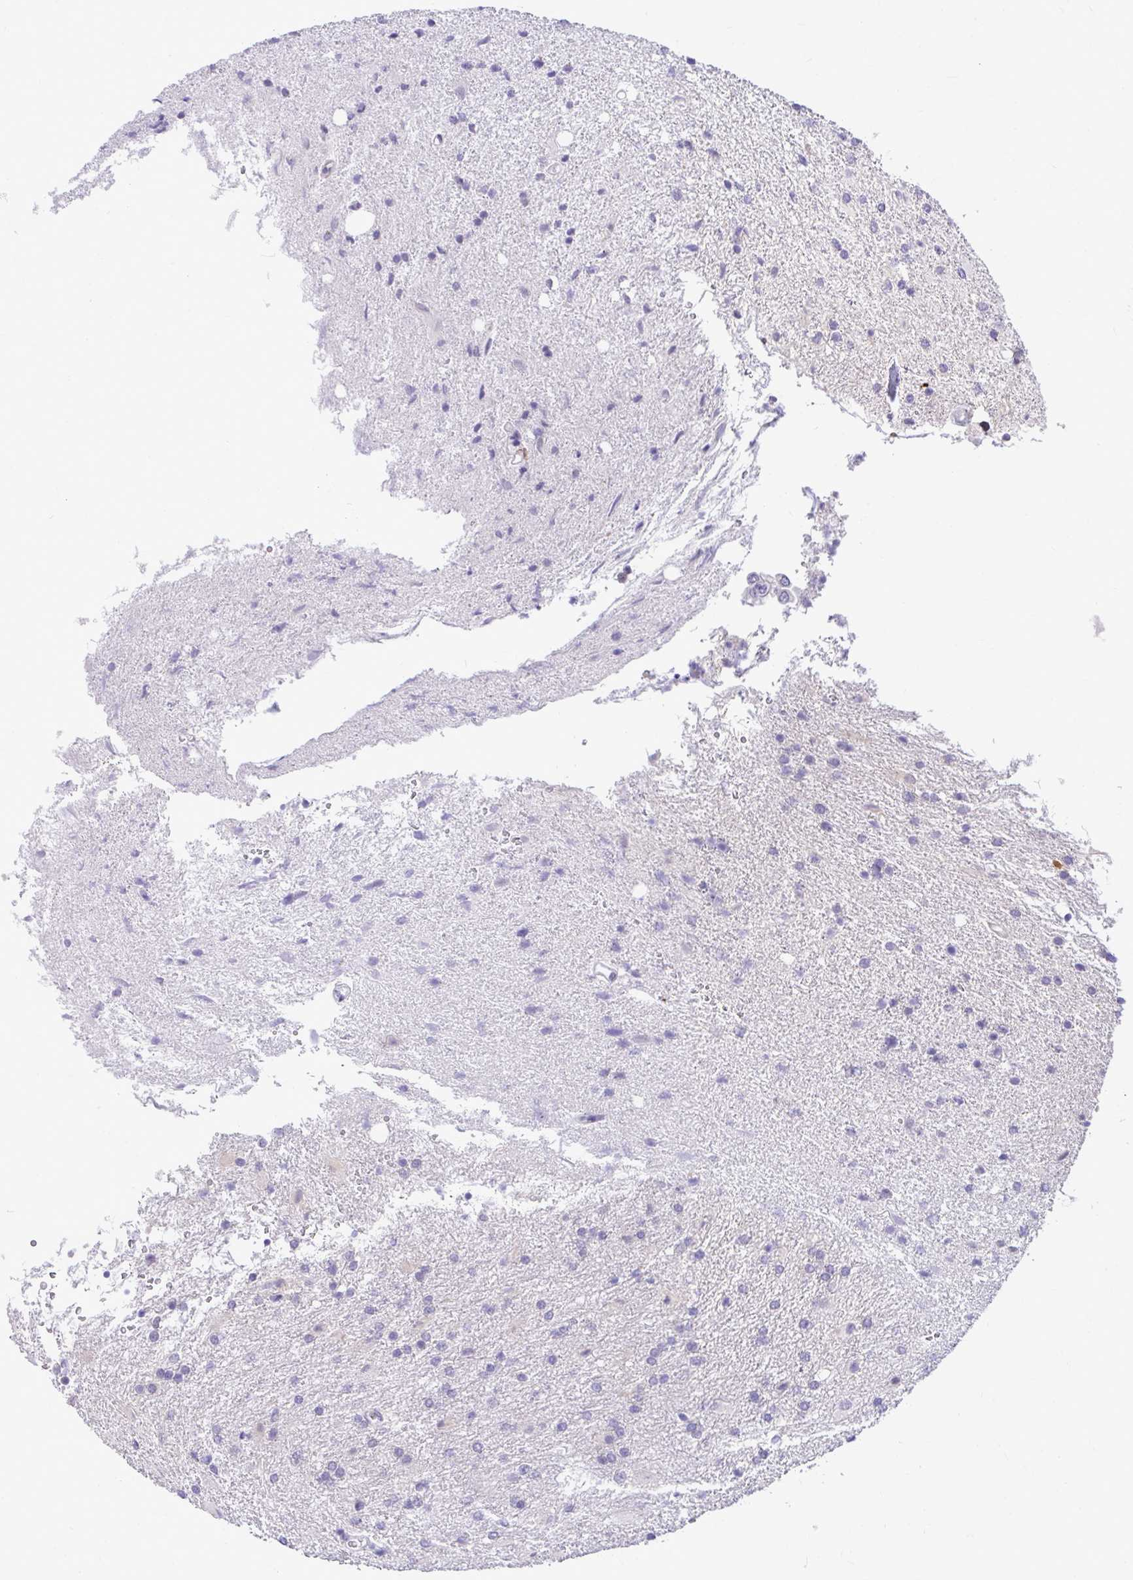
{"staining": {"intensity": "negative", "quantity": "none", "location": "none"}, "tissue": "glioma", "cell_type": "Tumor cells", "image_type": "cancer", "snomed": [{"axis": "morphology", "description": "Glioma, malignant, High grade"}, {"axis": "topography", "description": "Brain"}], "caption": "There is no significant staining in tumor cells of glioma.", "gene": "CDC20", "patient": {"sex": "male", "age": 56}}